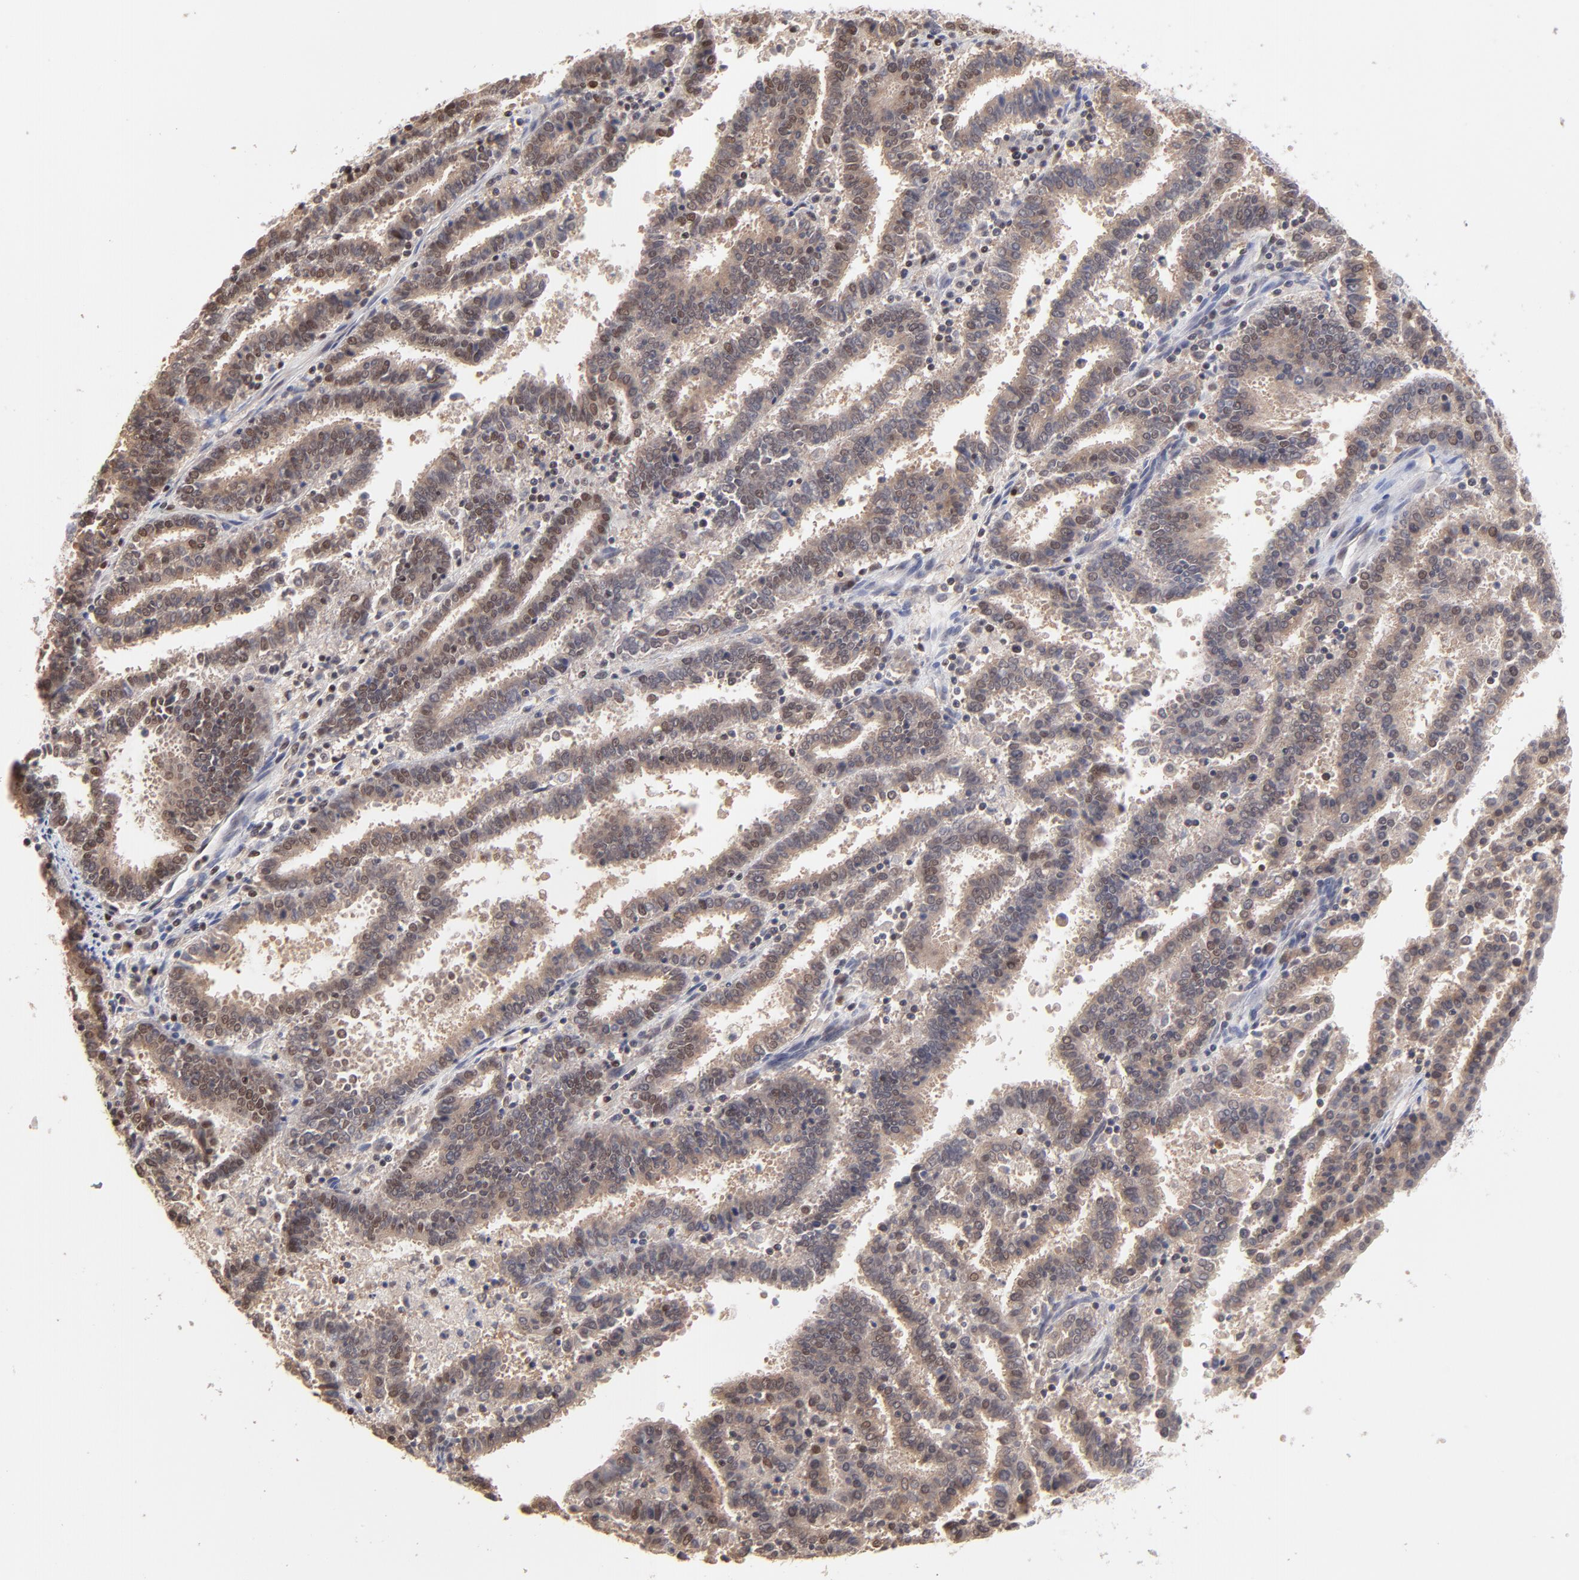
{"staining": {"intensity": "moderate", "quantity": "25%-75%", "location": "cytoplasmic/membranous,nuclear"}, "tissue": "endometrial cancer", "cell_type": "Tumor cells", "image_type": "cancer", "snomed": [{"axis": "morphology", "description": "Adenocarcinoma, NOS"}, {"axis": "topography", "description": "Uterus"}], "caption": "A brown stain labels moderate cytoplasmic/membranous and nuclear expression of a protein in human adenocarcinoma (endometrial) tumor cells. Immunohistochemistry stains the protein of interest in brown and the nuclei are stained blue.", "gene": "DSN1", "patient": {"sex": "female", "age": 83}}